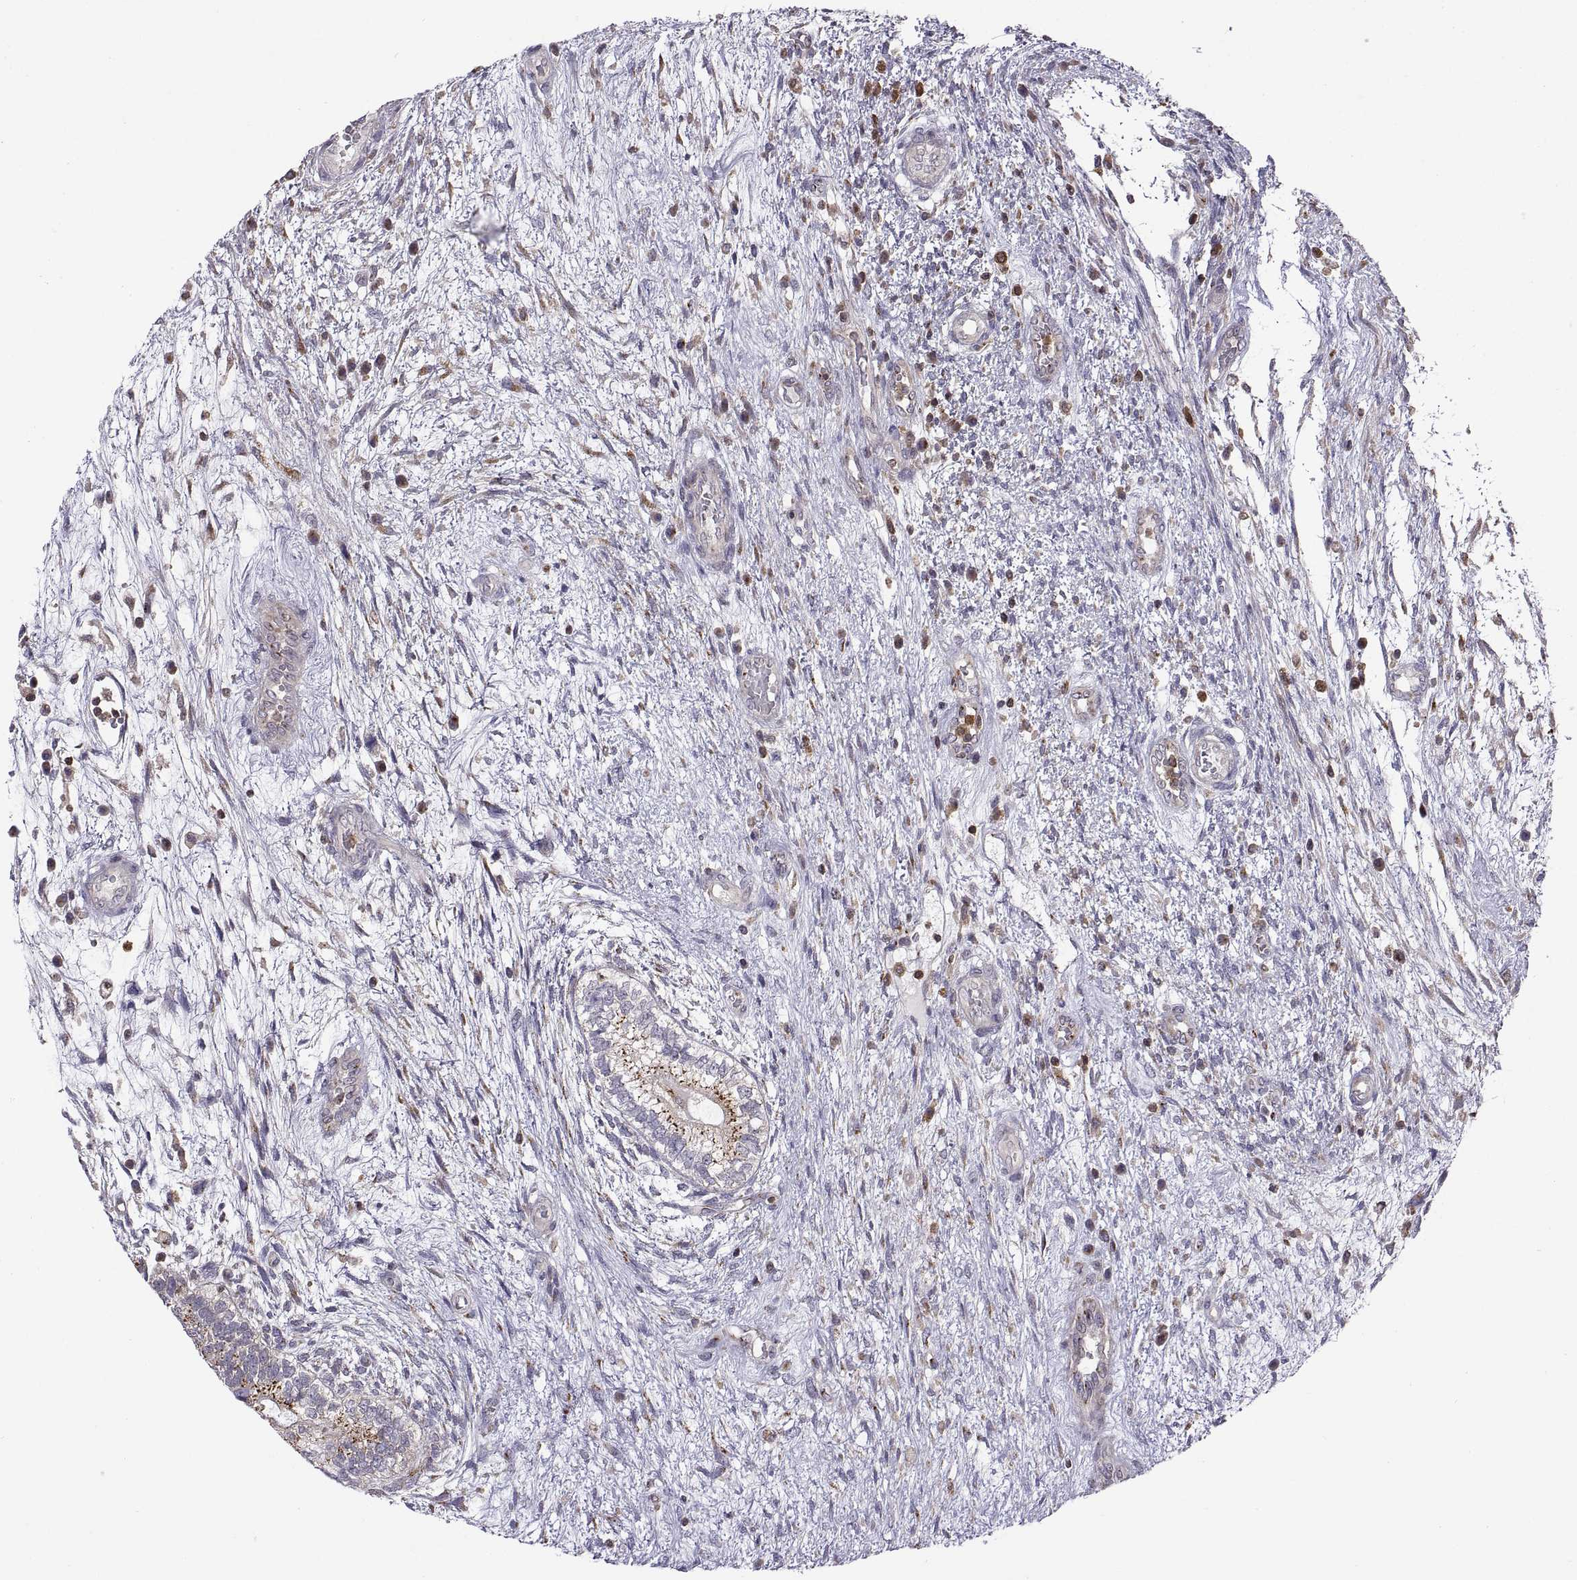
{"staining": {"intensity": "strong", "quantity": "<25%", "location": "cytoplasmic/membranous"}, "tissue": "testis cancer", "cell_type": "Tumor cells", "image_type": "cancer", "snomed": [{"axis": "morphology", "description": "Normal tissue, NOS"}, {"axis": "morphology", "description": "Carcinoma, Embryonal, NOS"}, {"axis": "topography", "description": "Testis"}, {"axis": "topography", "description": "Epididymis"}], "caption": "DAB immunohistochemical staining of embryonal carcinoma (testis) demonstrates strong cytoplasmic/membranous protein staining in approximately <25% of tumor cells.", "gene": "ACAP1", "patient": {"sex": "male", "age": 32}}